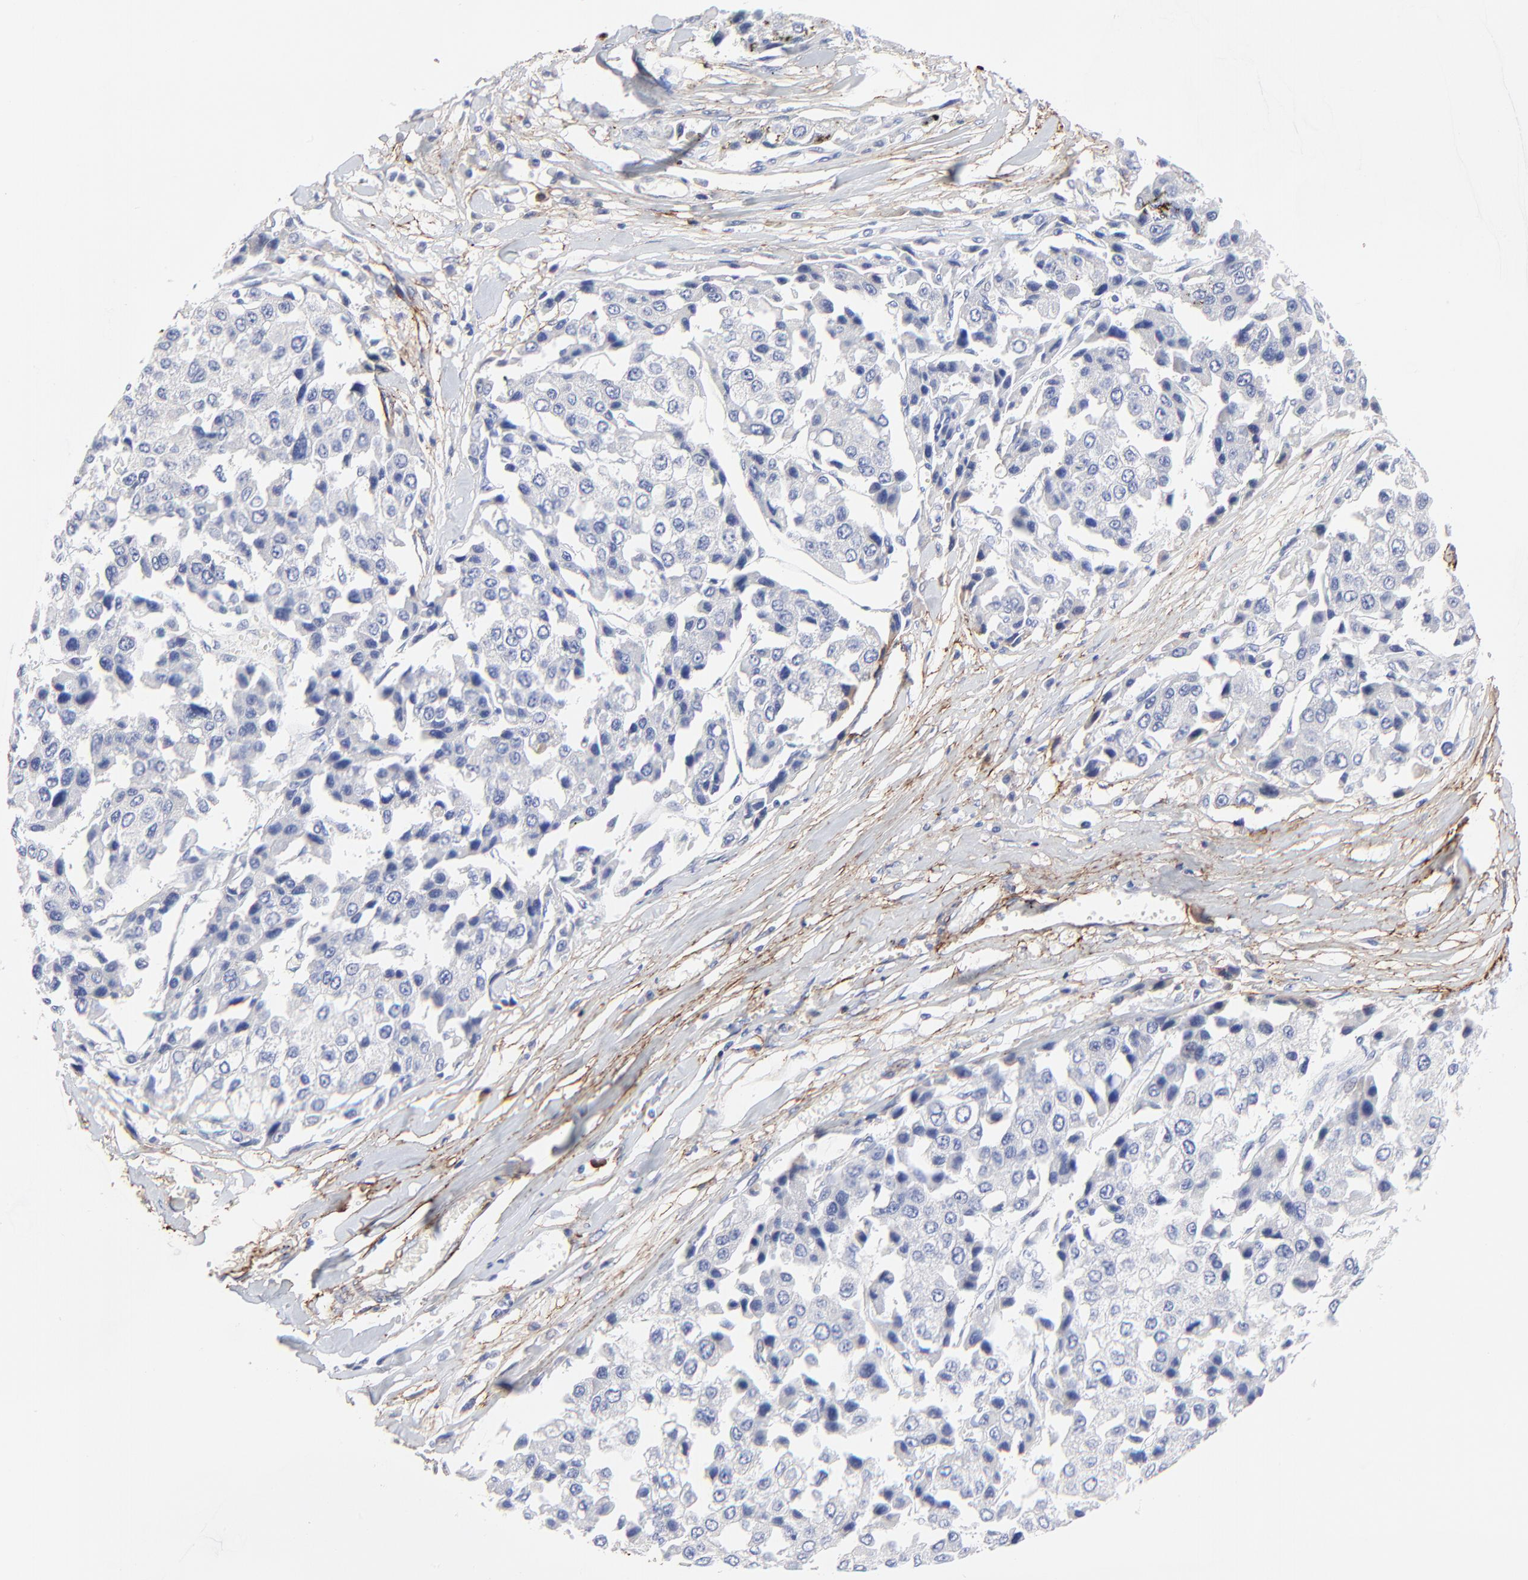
{"staining": {"intensity": "negative", "quantity": "none", "location": "none"}, "tissue": "liver cancer", "cell_type": "Tumor cells", "image_type": "cancer", "snomed": [{"axis": "morphology", "description": "Carcinoma, Hepatocellular, NOS"}, {"axis": "topography", "description": "Liver"}], "caption": "Human liver hepatocellular carcinoma stained for a protein using IHC demonstrates no staining in tumor cells.", "gene": "FBLN2", "patient": {"sex": "female", "age": 66}}